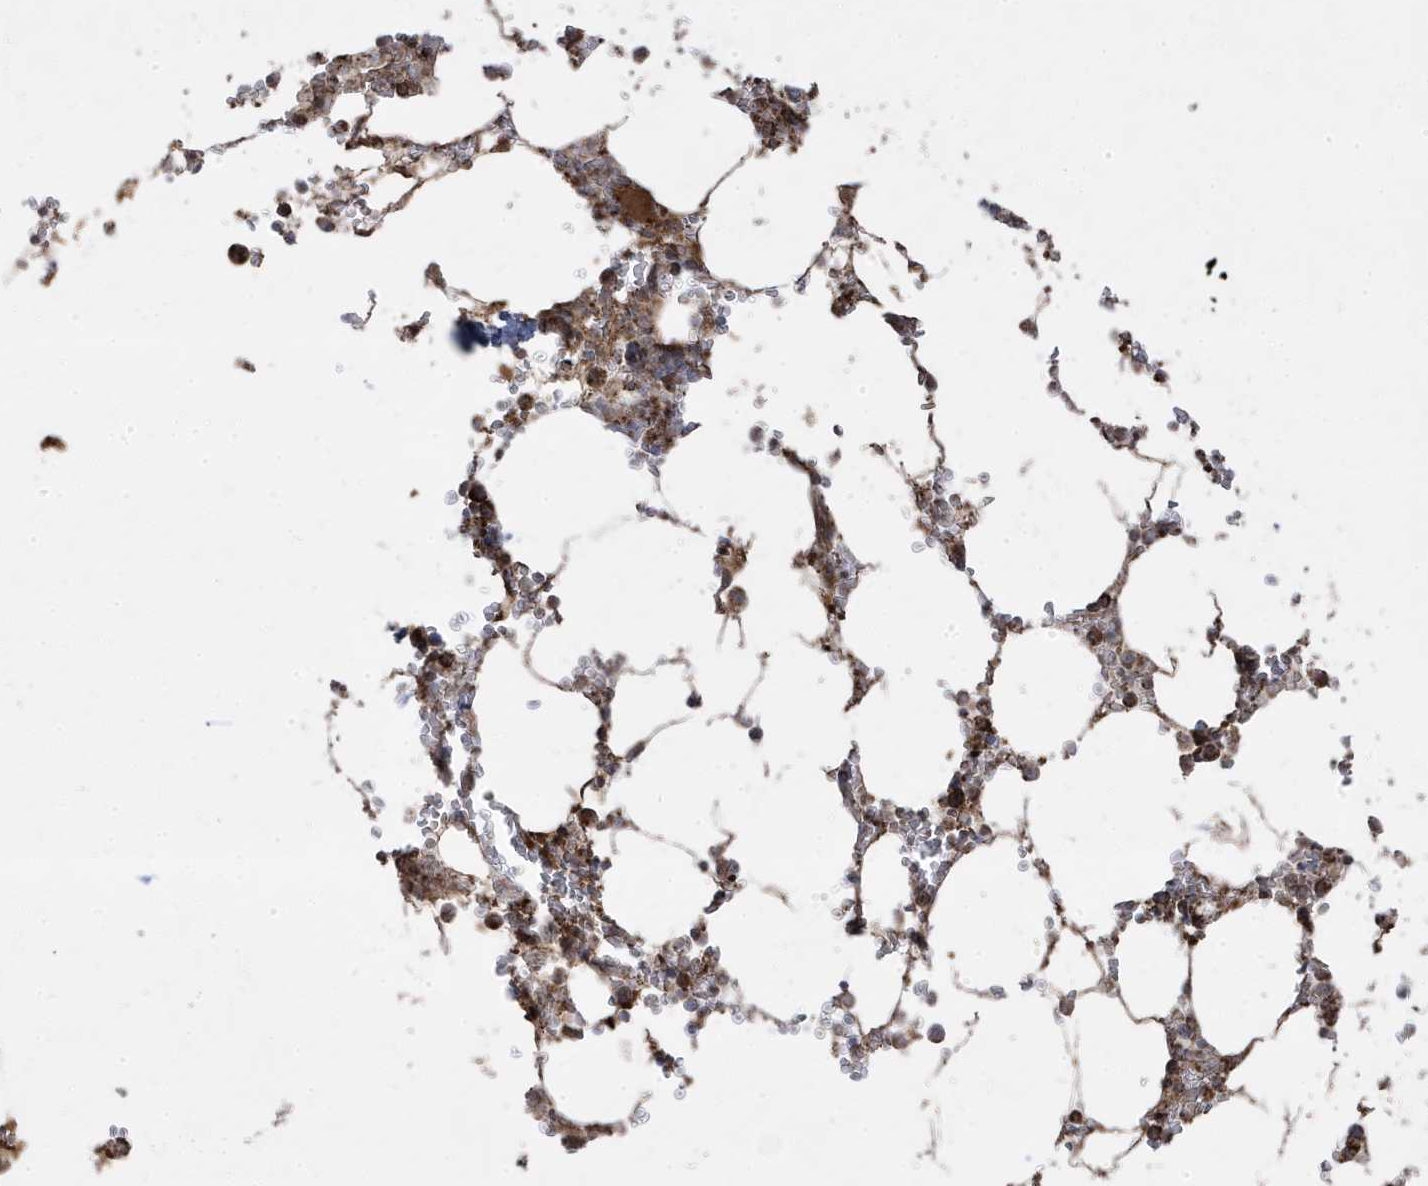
{"staining": {"intensity": "moderate", "quantity": ">75%", "location": "cytoplasmic/membranous"}, "tissue": "bone marrow", "cell_type": "Hematopoietic cells", "image_type": "normal", "snomed": [{"axis": "morphology", "description": "Normal tissue, NOS"}, {"axis": "topography", "description": "Bone marrow"}], "caption": "This photomicrograph displays IHC staining of benign human bone marrow, with medium moderate cytoplasmic/membranous staining in about >75% of hematopoietic cells.", "gene": "CLUAP1", "patient": {"sex": "male", "age": 70}}